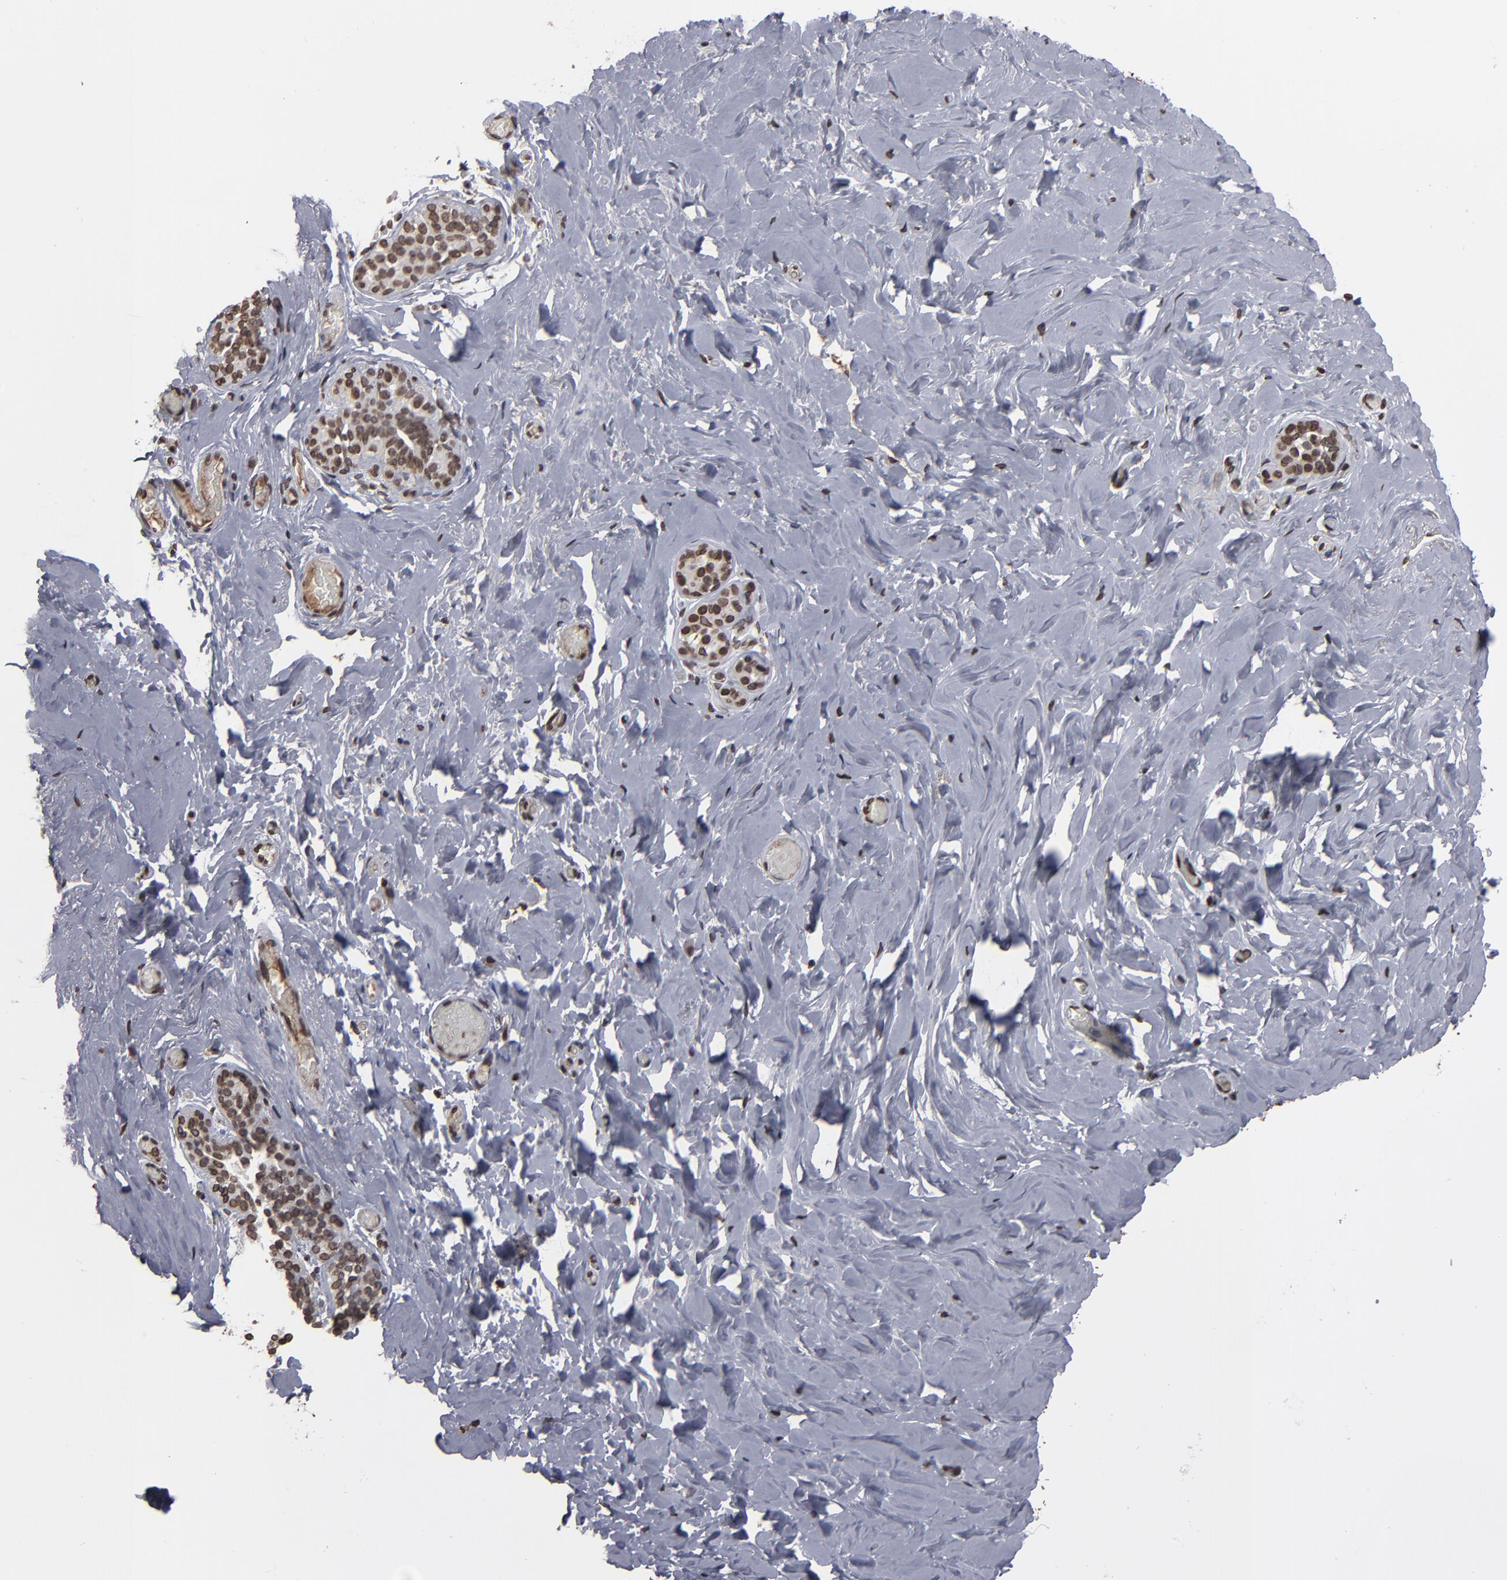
{"staining": {"intensity": "moderate", "quantity": ">75%", "location": "nuclear"}, "tissue": "breast", "cell_type": "Glandular cells", "image_type": "normal", "snomed": [{"axis": "morphology", "description": "Normal tissue, NOS"}, {"axis": "topography", "description": "Breast"}], "caption": "Immunohistochemical staining of benign breast displays medium levels of moderate nuclear expression in about >75% of glandular cells. Nuclei are stained in blue.", "gene": "BAZ1A", "patient": {"sex": "female", "age": 75}}